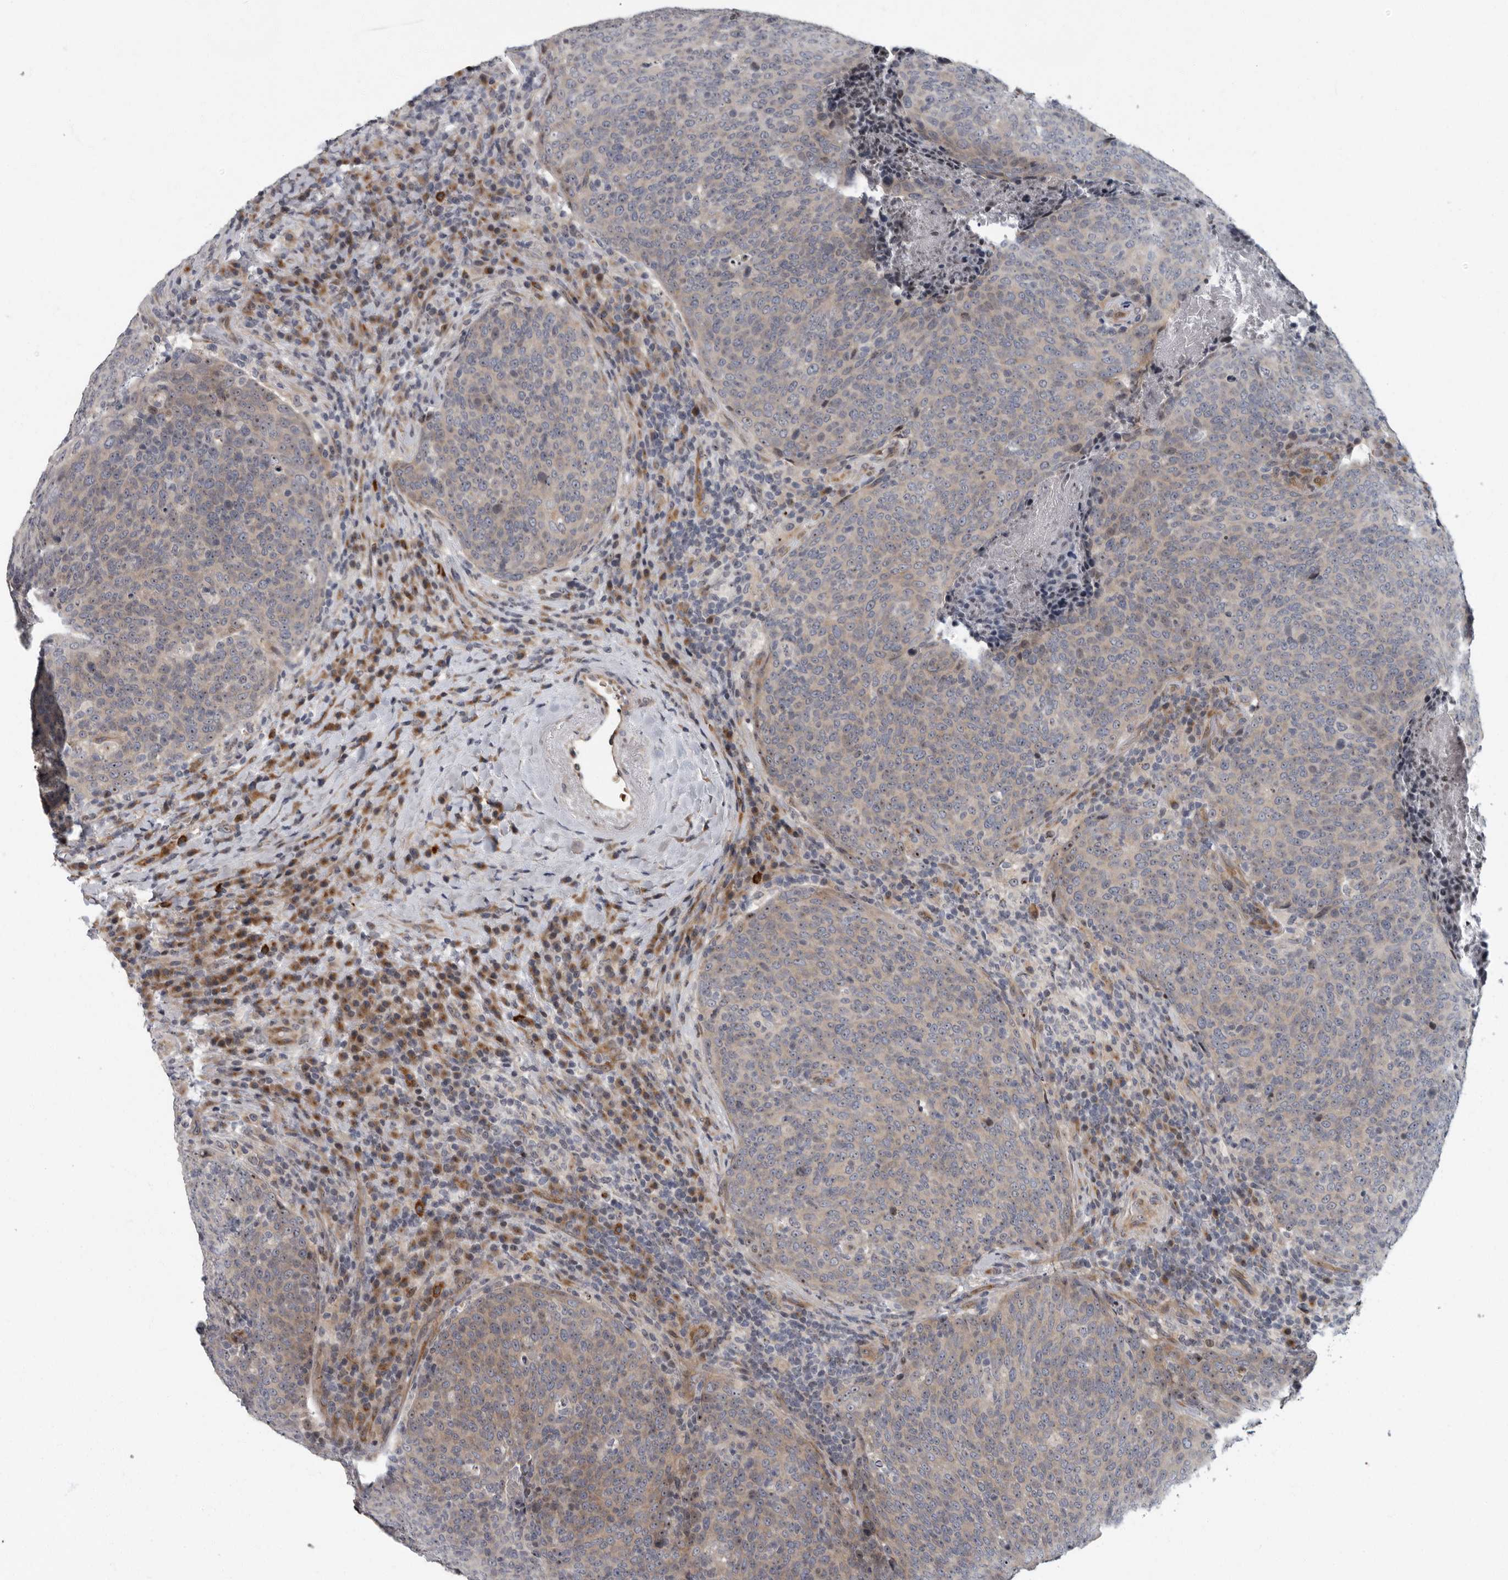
{"staining": {"intensity": "weak", "quantity": "25%-75%", "location": "cytoplasmic/membranous"}, "tissue": "head and neck cancer", "cell_type": "Tumor cells", "image_type": "cancer", "snomed": [{"axis": "morphology", "description": "Squamous cell carcinoma, NOS"}, {"axis": "morphology", "description": "Squamous cell carcinoma, metastatic, NOS"}, {"axis": "topography", "description": "Lymph node"}, {"axis": "topography", "description": "Head-Neck"}], "caption": "Immunohistochemical staining of human head and neck squamous cell carcinoma displays low levels of weak cytoplasmic/membranous expression in approximately 25%-75% of tumor cells.", "gene": "PDCD11", "patient": {"sex": "male", "age": 62}}